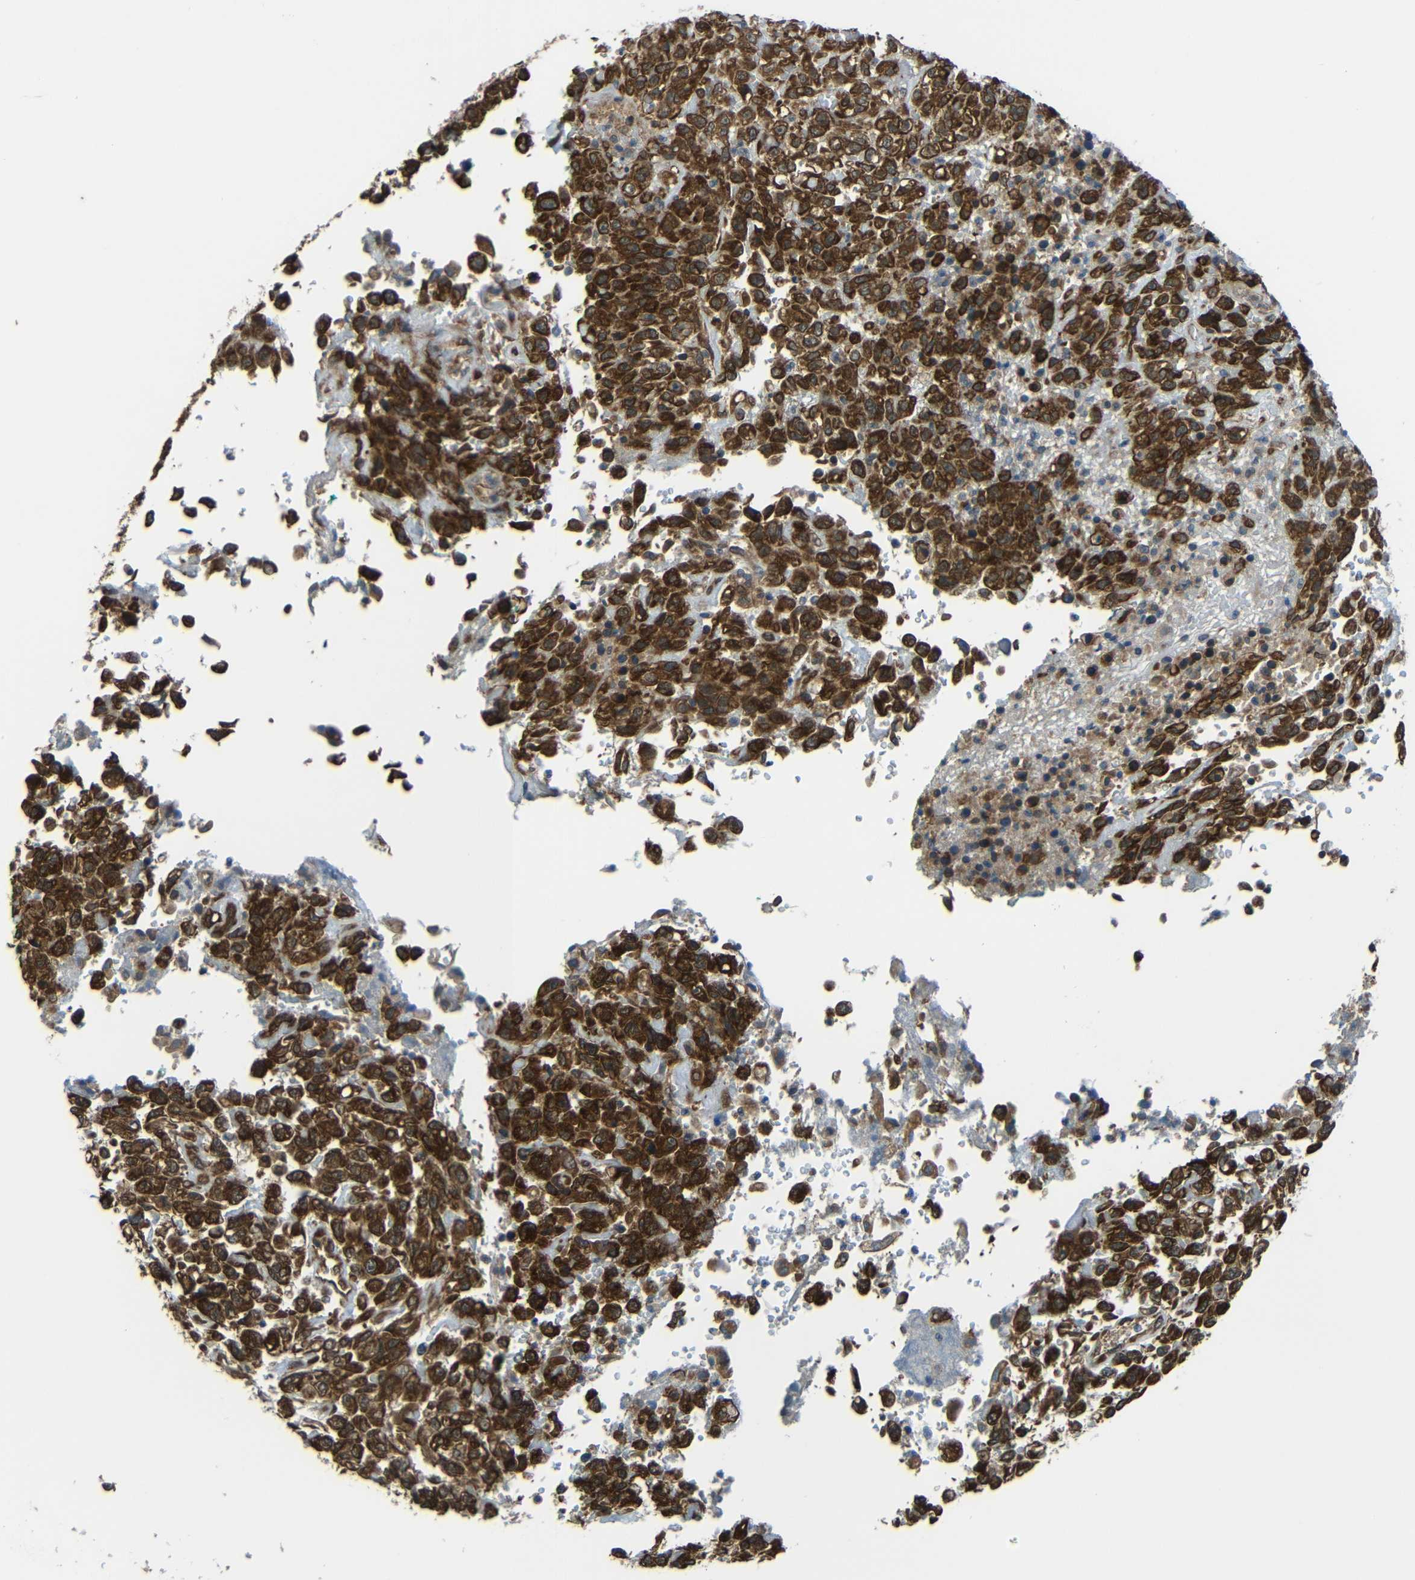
{"staining": {"intensity": "strong", "quantity": ">75%", "location": "cytoplasmic/membranous"}, "tissue": "urothelial cancer", "cell_type": "Tumor cells", "image_type": "cancer", "snomed": [{"axis": "morphology", "description": "Urothelial carcinoma, High grade"}, {"axis": "topography", "description": "Urinary bladder"}], "caption": "IHC (DAB (3,3'-diaminobenzidine)) staining of human urothelial cancer reveals strong cytoplasmic/membranous protein positivity in about >75% of tumor cells.", "gene": "VAPB", "patient": {"sex": "male", "age": 46}}